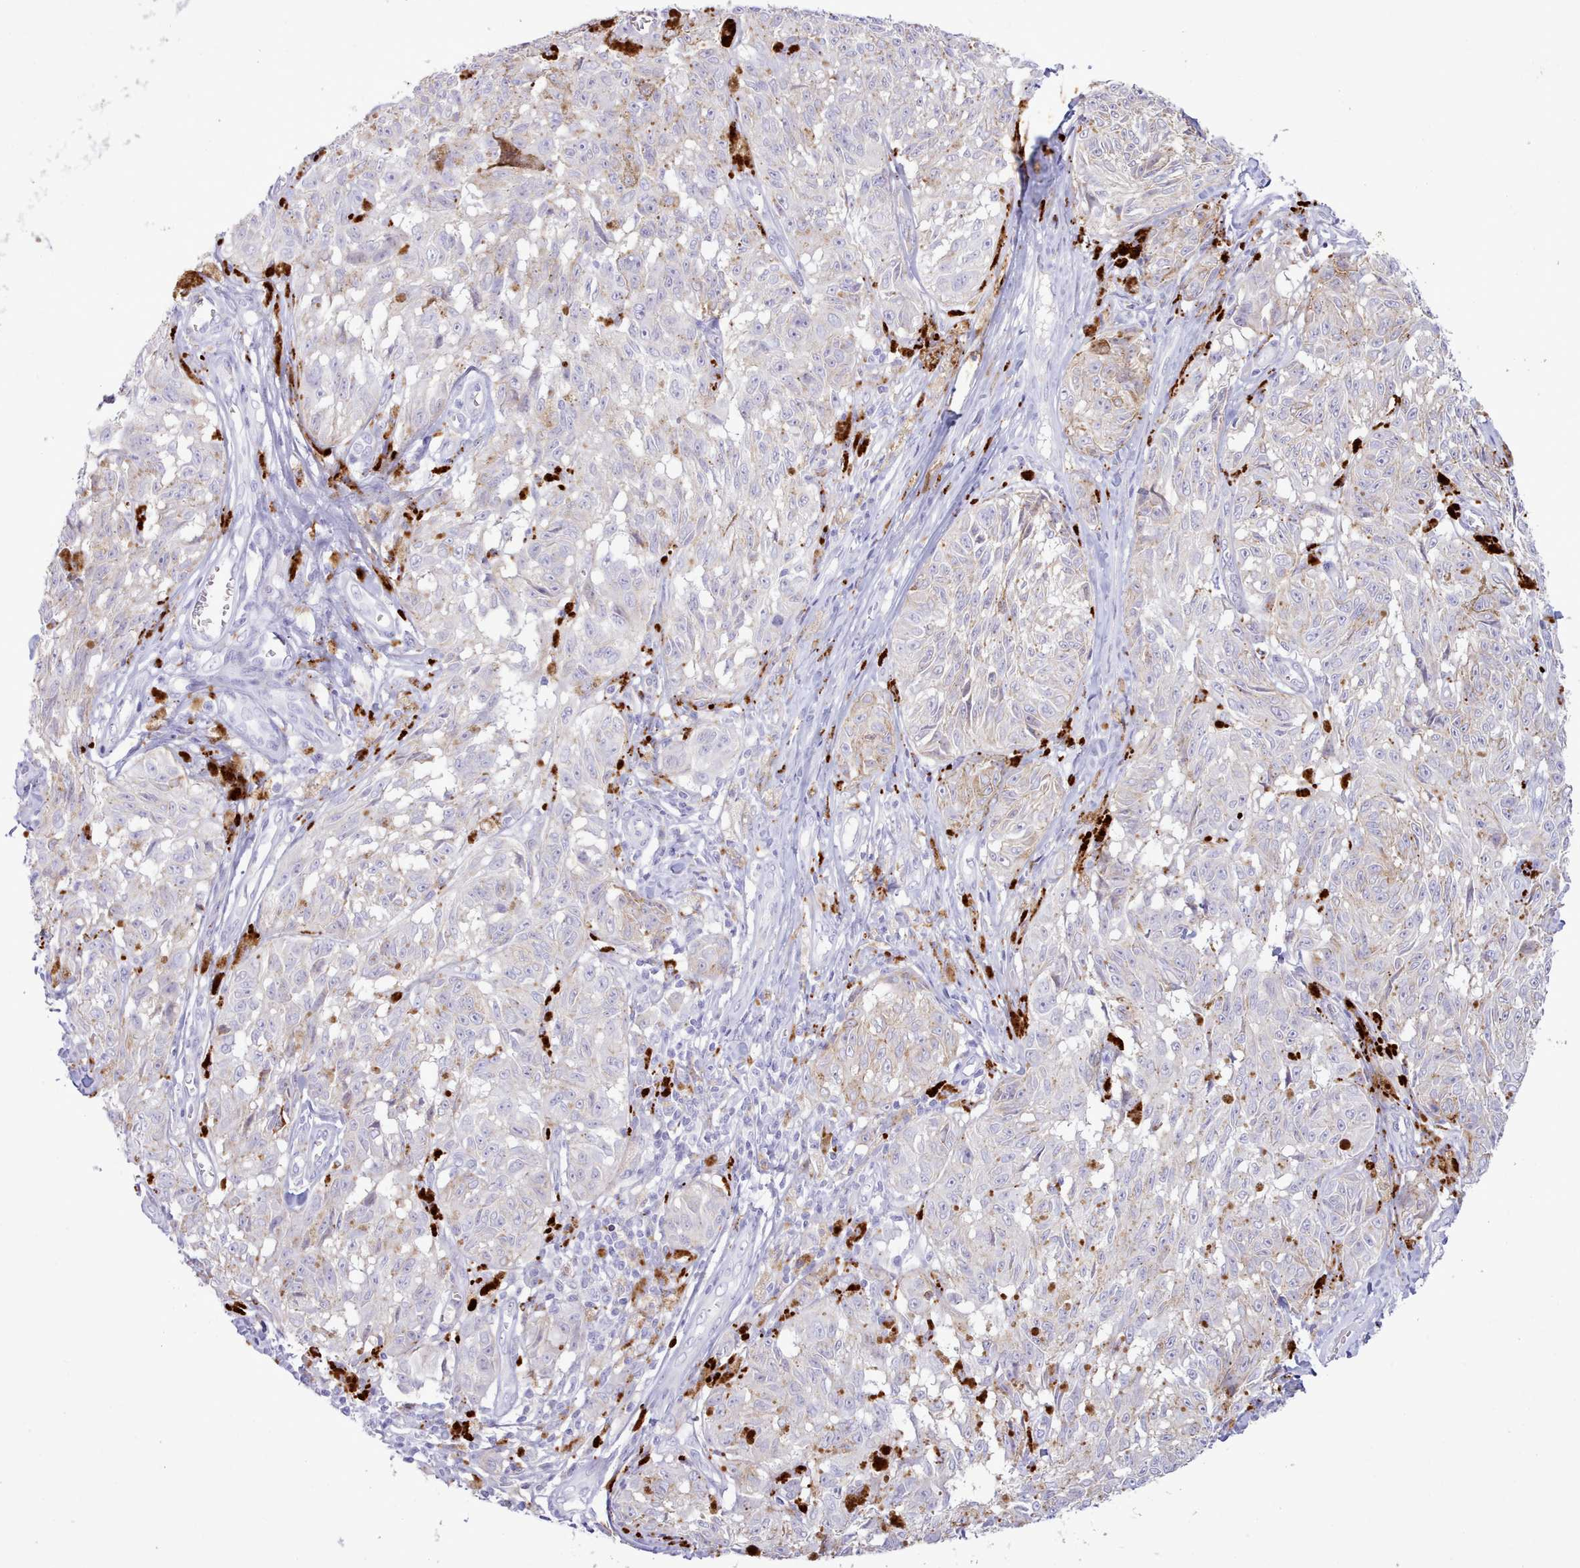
{"staining": {"intensity": "weak", "quantity": "<25%", "location": "cytoplasmic/membranous"}, "tissue": "melanoma", "cell_type": "Tumor cells", "image_type": "cancer", "snomed": [{"axis": "morphology", "description": "Malignant melanoma, NOS"}, {"axis": "topography", "description": "Skin"}], "caption": "IHC of melanoma demonstrates no positivity in tumor cells.", "gene": "SRD5A1", "patient": {"sex": "male", "age": 68}}